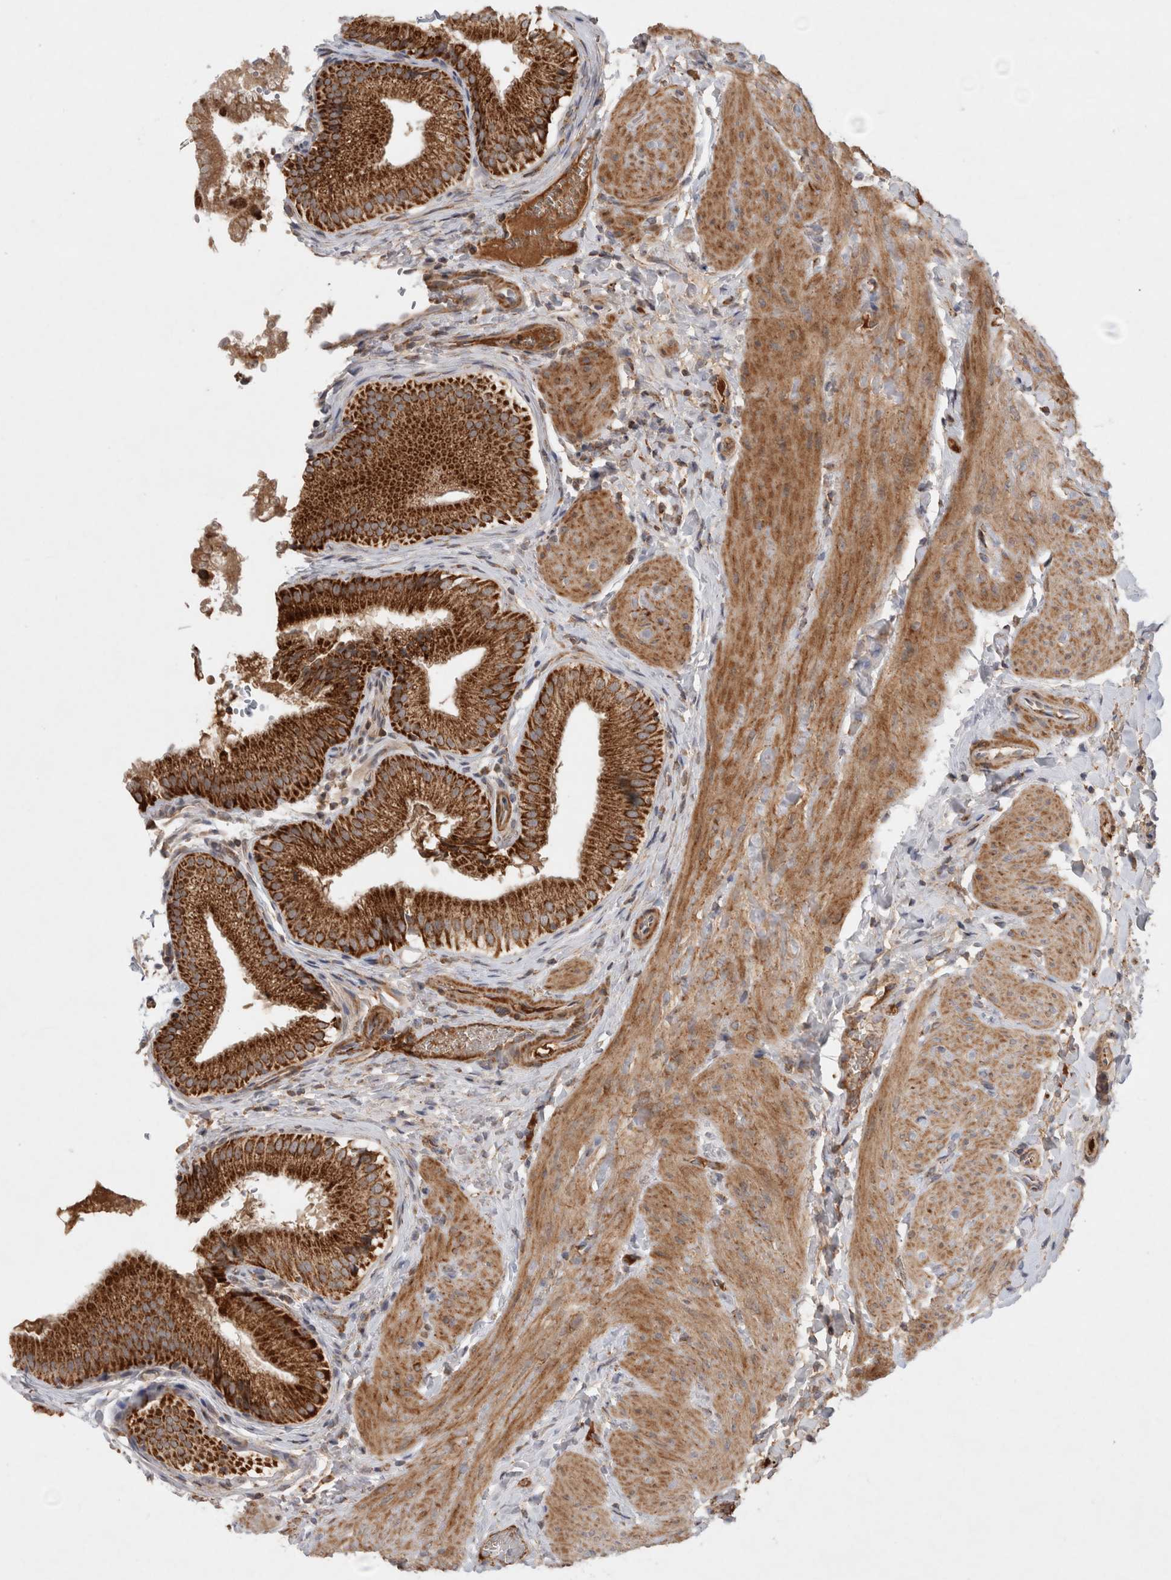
{"staining": {"intensity": "strong", "quantity": ">75%", "location": "cytoplasmic/membranous"}, "tissue": "gallbladder", "cell_type": "Glandular cells", "image_type": "normal", "snomed": [{"axis": "morphology", "description": "Normal tissue, NOS"}, {"axis": "topography", "description": "Gallbladder"}], "caption": "IHC of benign gallbladder exhibits high levels of strong cytoplasmic/membranous staining in approximately >75% of glandular cells.", "gene": "MRPS28", "patient": {"sex": "female", "age": 30}}